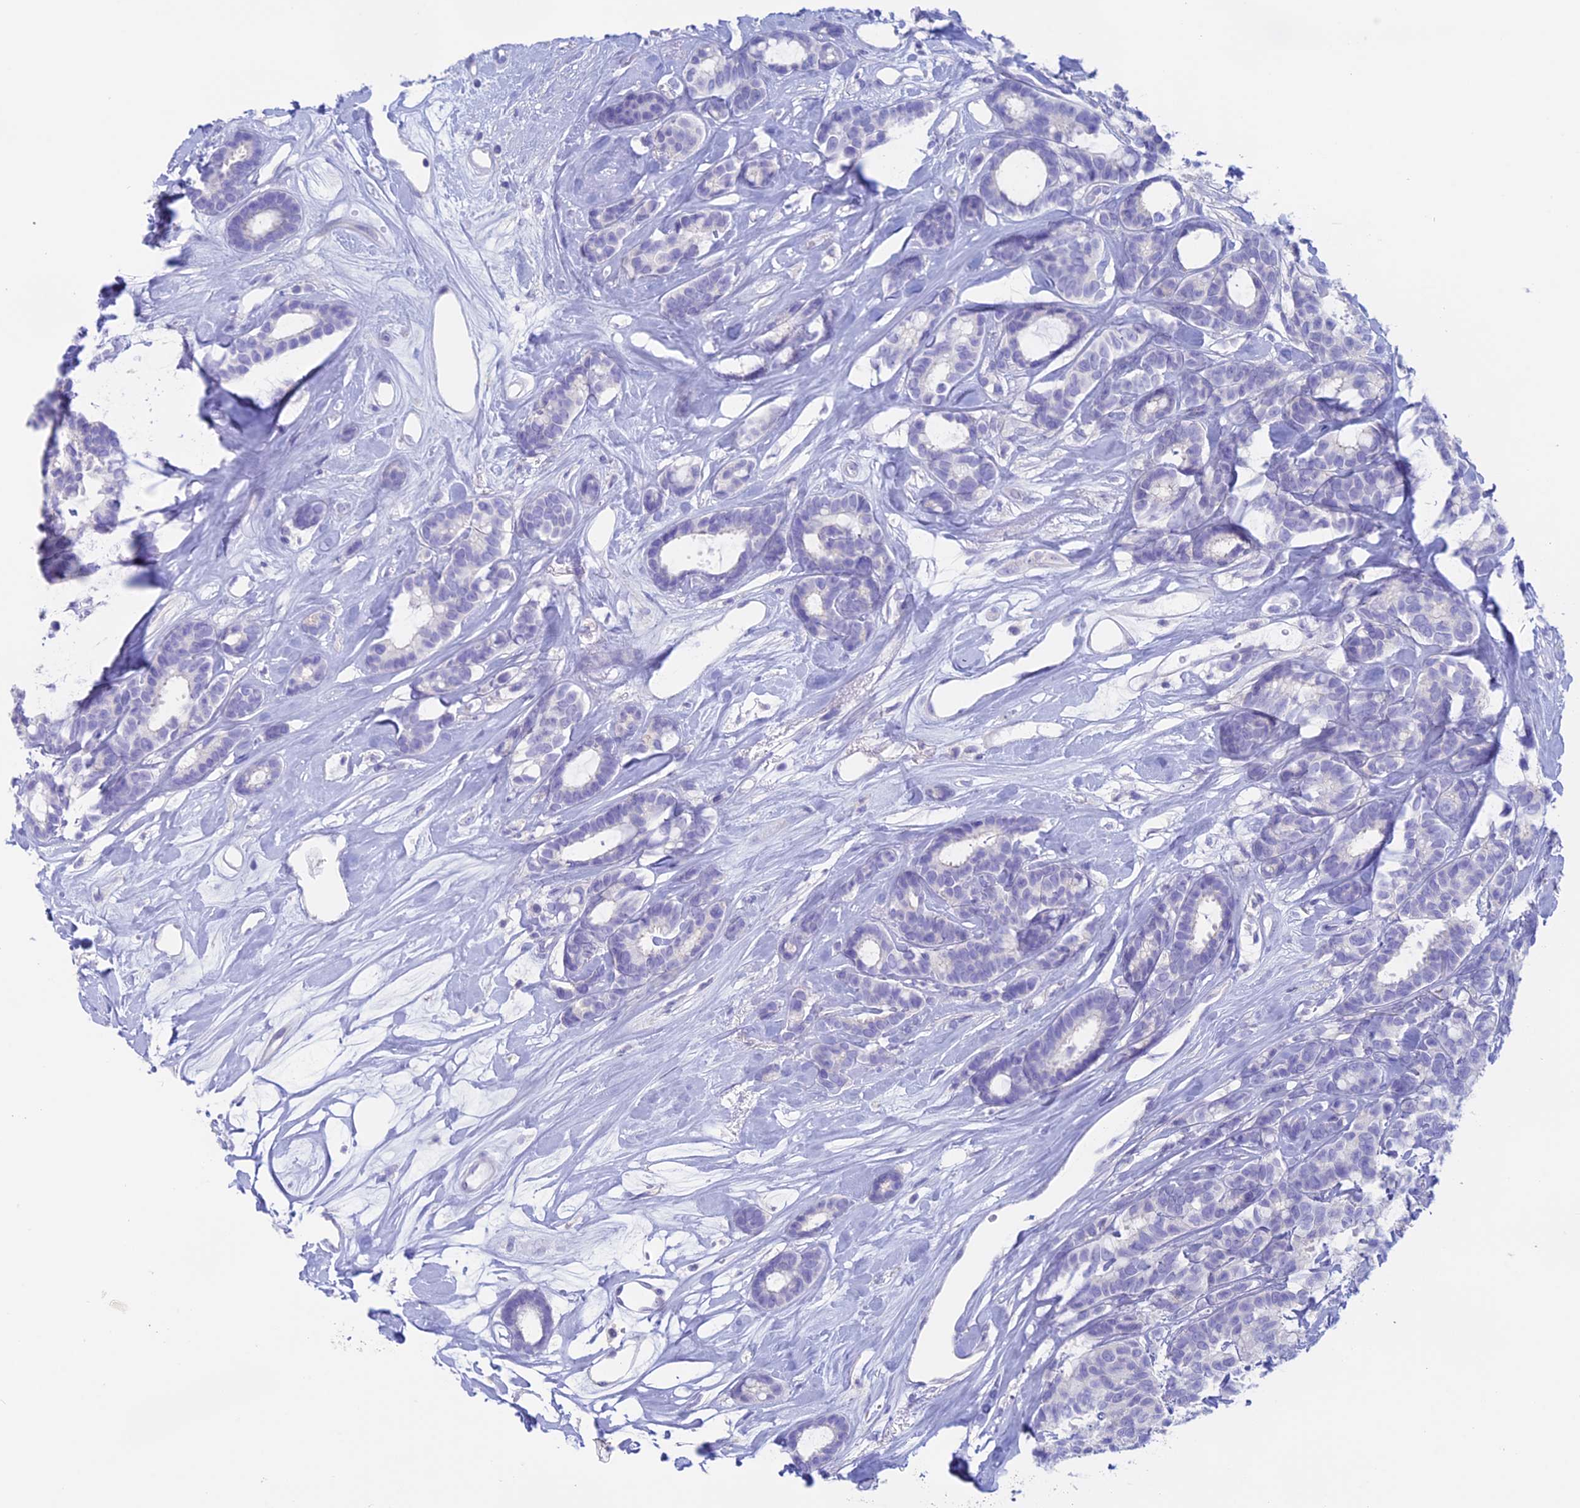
{"staining": {"intensity": "negative", "quantity": "none", "location": "none"}, "tissue": "breast cancer", "cell_type": "Tumor cells", "image_type": "cancer", "snomed": [{"axis": "morphology", "description": "Duct carcinoma"}, {"axis": "topography", "description": "Breast"}], "caption": "IHC micrograph of neoplastic tissue: human breast cancer (invasive ductal carcinoma) stained with DAB displays no significant protein staining in tumor cells.", "gene": "RP1", "patient": {"sex": "female", "age": 87}}